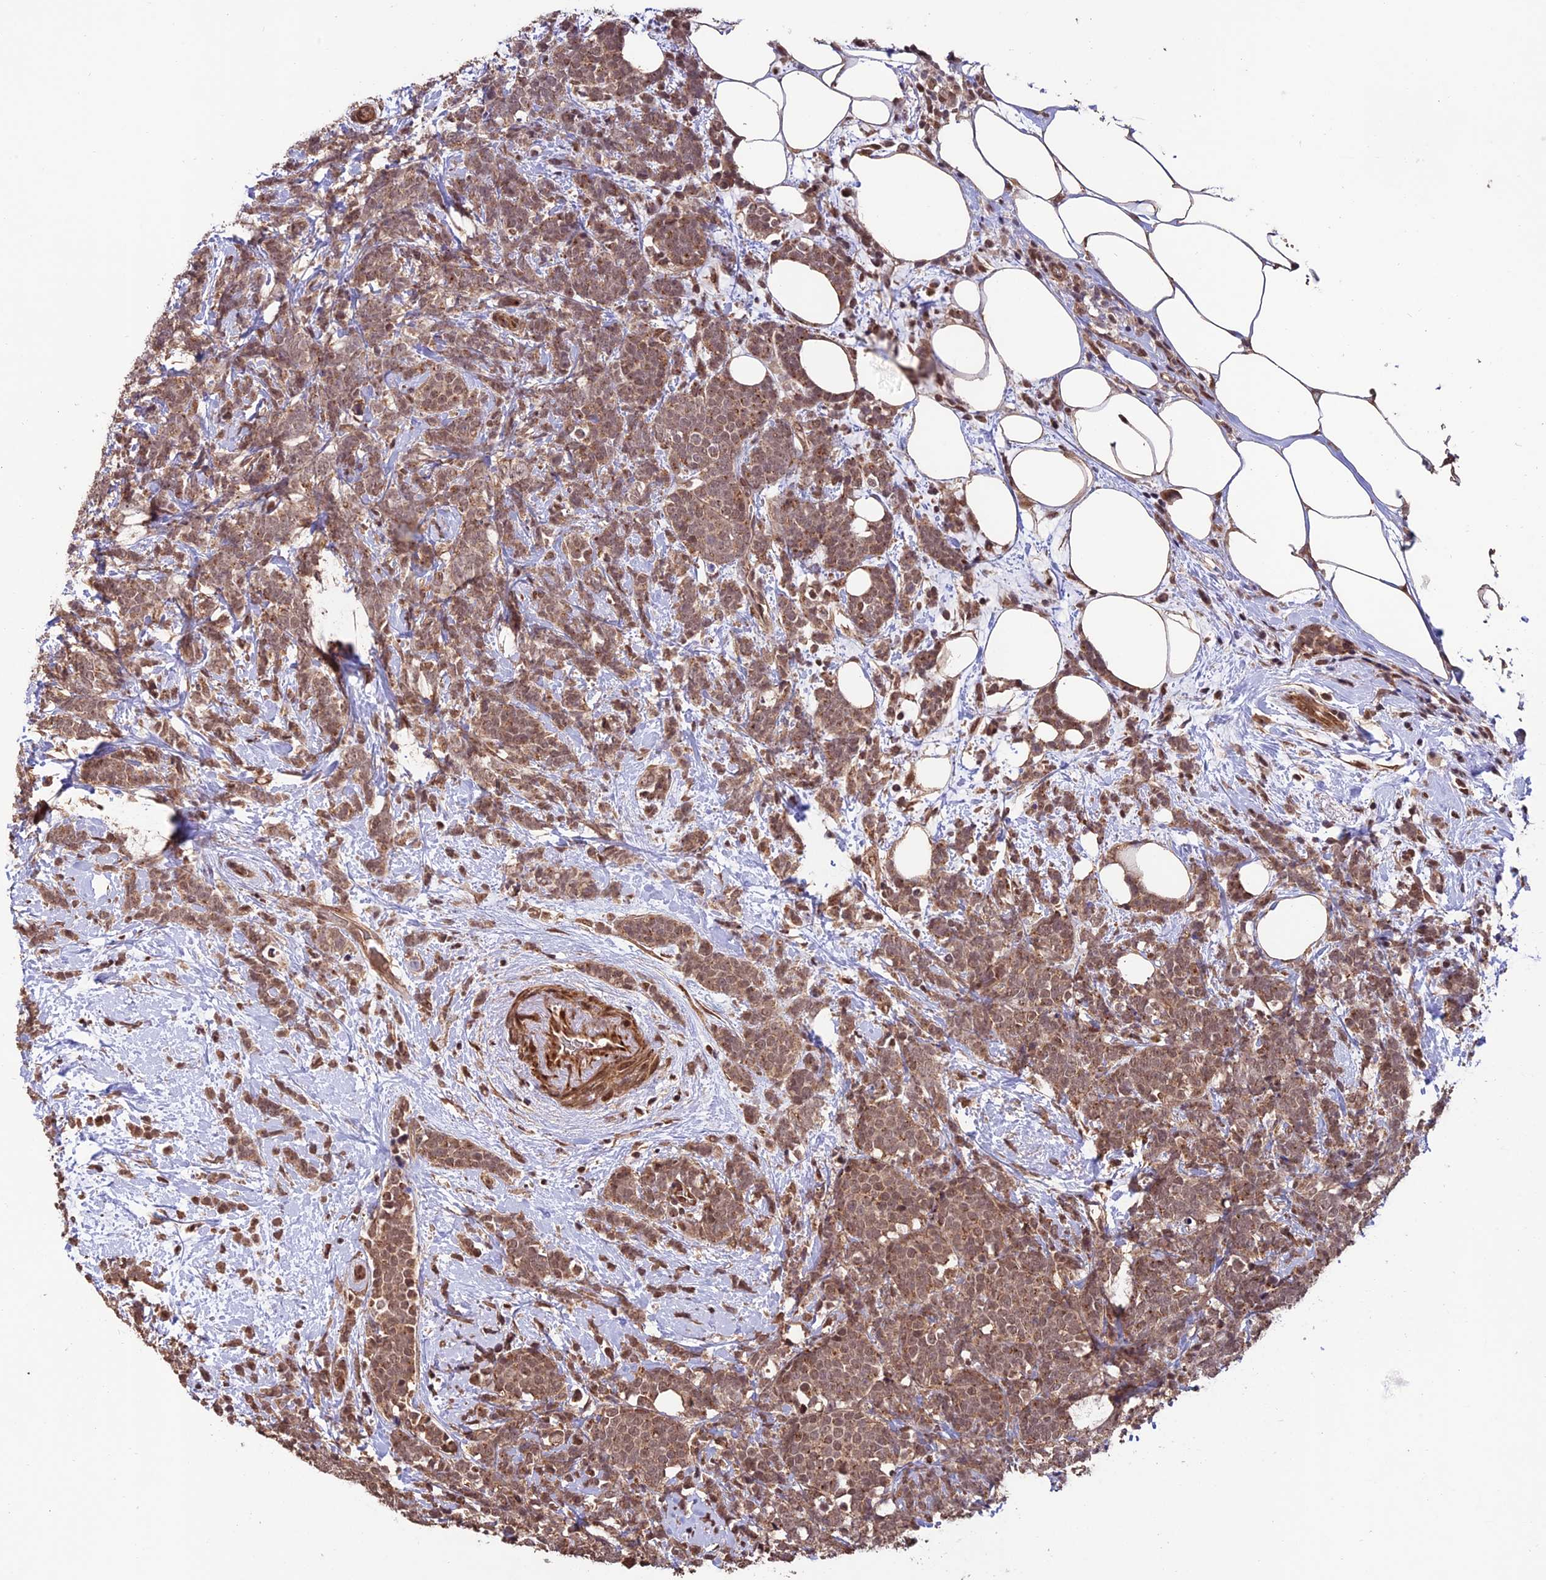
{"staining": {"intensity": "moderate", "quantity": ">75%", "location": "cytoplasmic/membranous,nuclear"}, "tissue": "breast cancer", "cell_type": "Tumor cells", "image_type": "cancer", "snomed": [{"axis": "morphology", "description": "Lobular carcinoma"}, {"axis": "topography", "description": "Breast"}], "caption": "Immunohistochemical staining of human breast cancer (lobular carcinoma) displays moderate cytoplasmic/membranous and nuclear protein positivity in about >75% of tumor cells.", "gene": "CABIN1", "patient": {"sex": "female", "age": 58}}